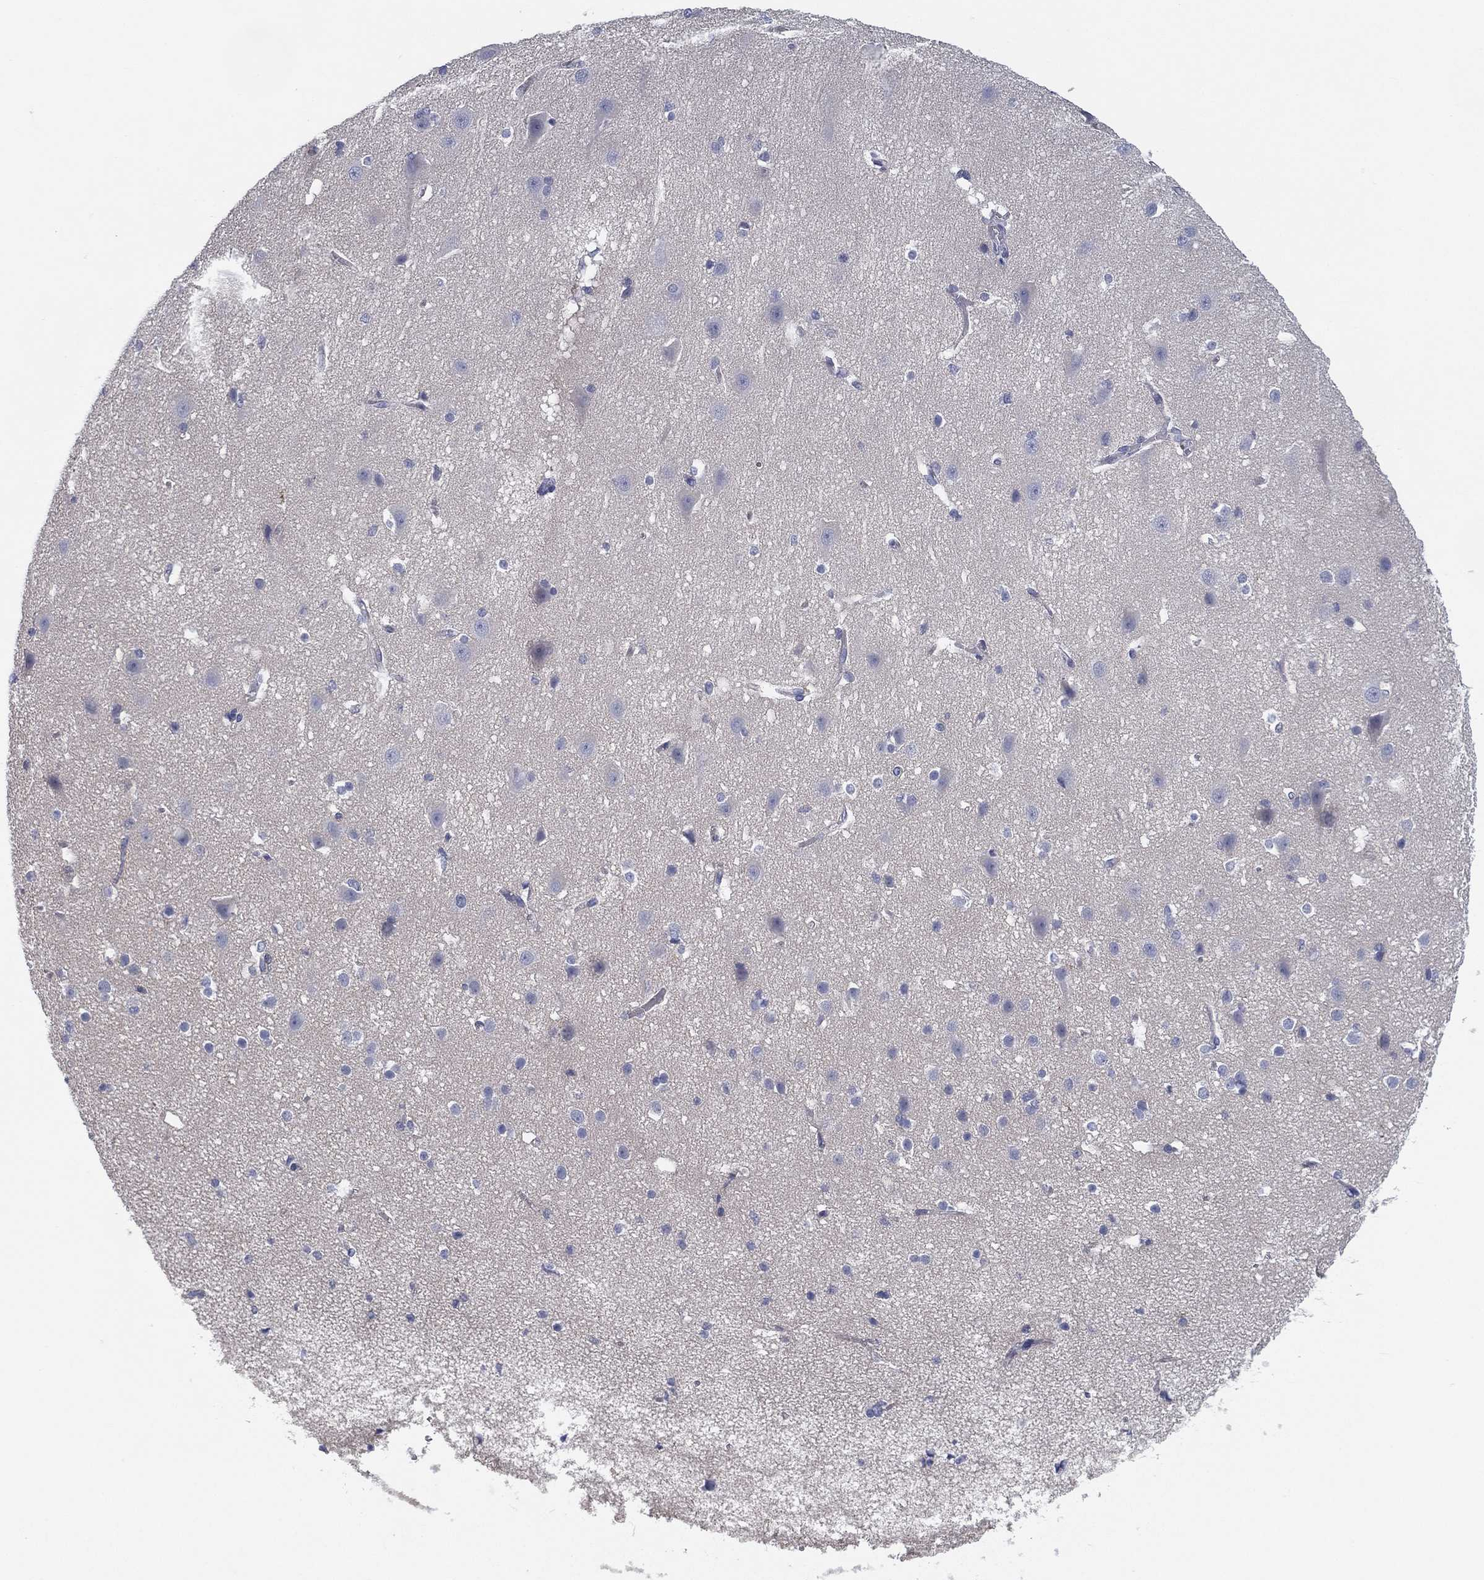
{"staining": {"intensity": "negative", "quantity": "none", "location": "none"}, "tissue": "cerebral cortex", "cell_type": "Endothelial cells", "image_type": "normal", "snomed": [{"axis": "morphology", "description": "Normal tissue, NOS"}, {"axis": "topography", "description": "Cerebral cortex"}], "caption": "Histopathology image shows no significant protein expression in endothelial cells of unremarkable cerebral cortex.", "gene": "CCDC70", "patient": {"sex": "male", "age": 37}}